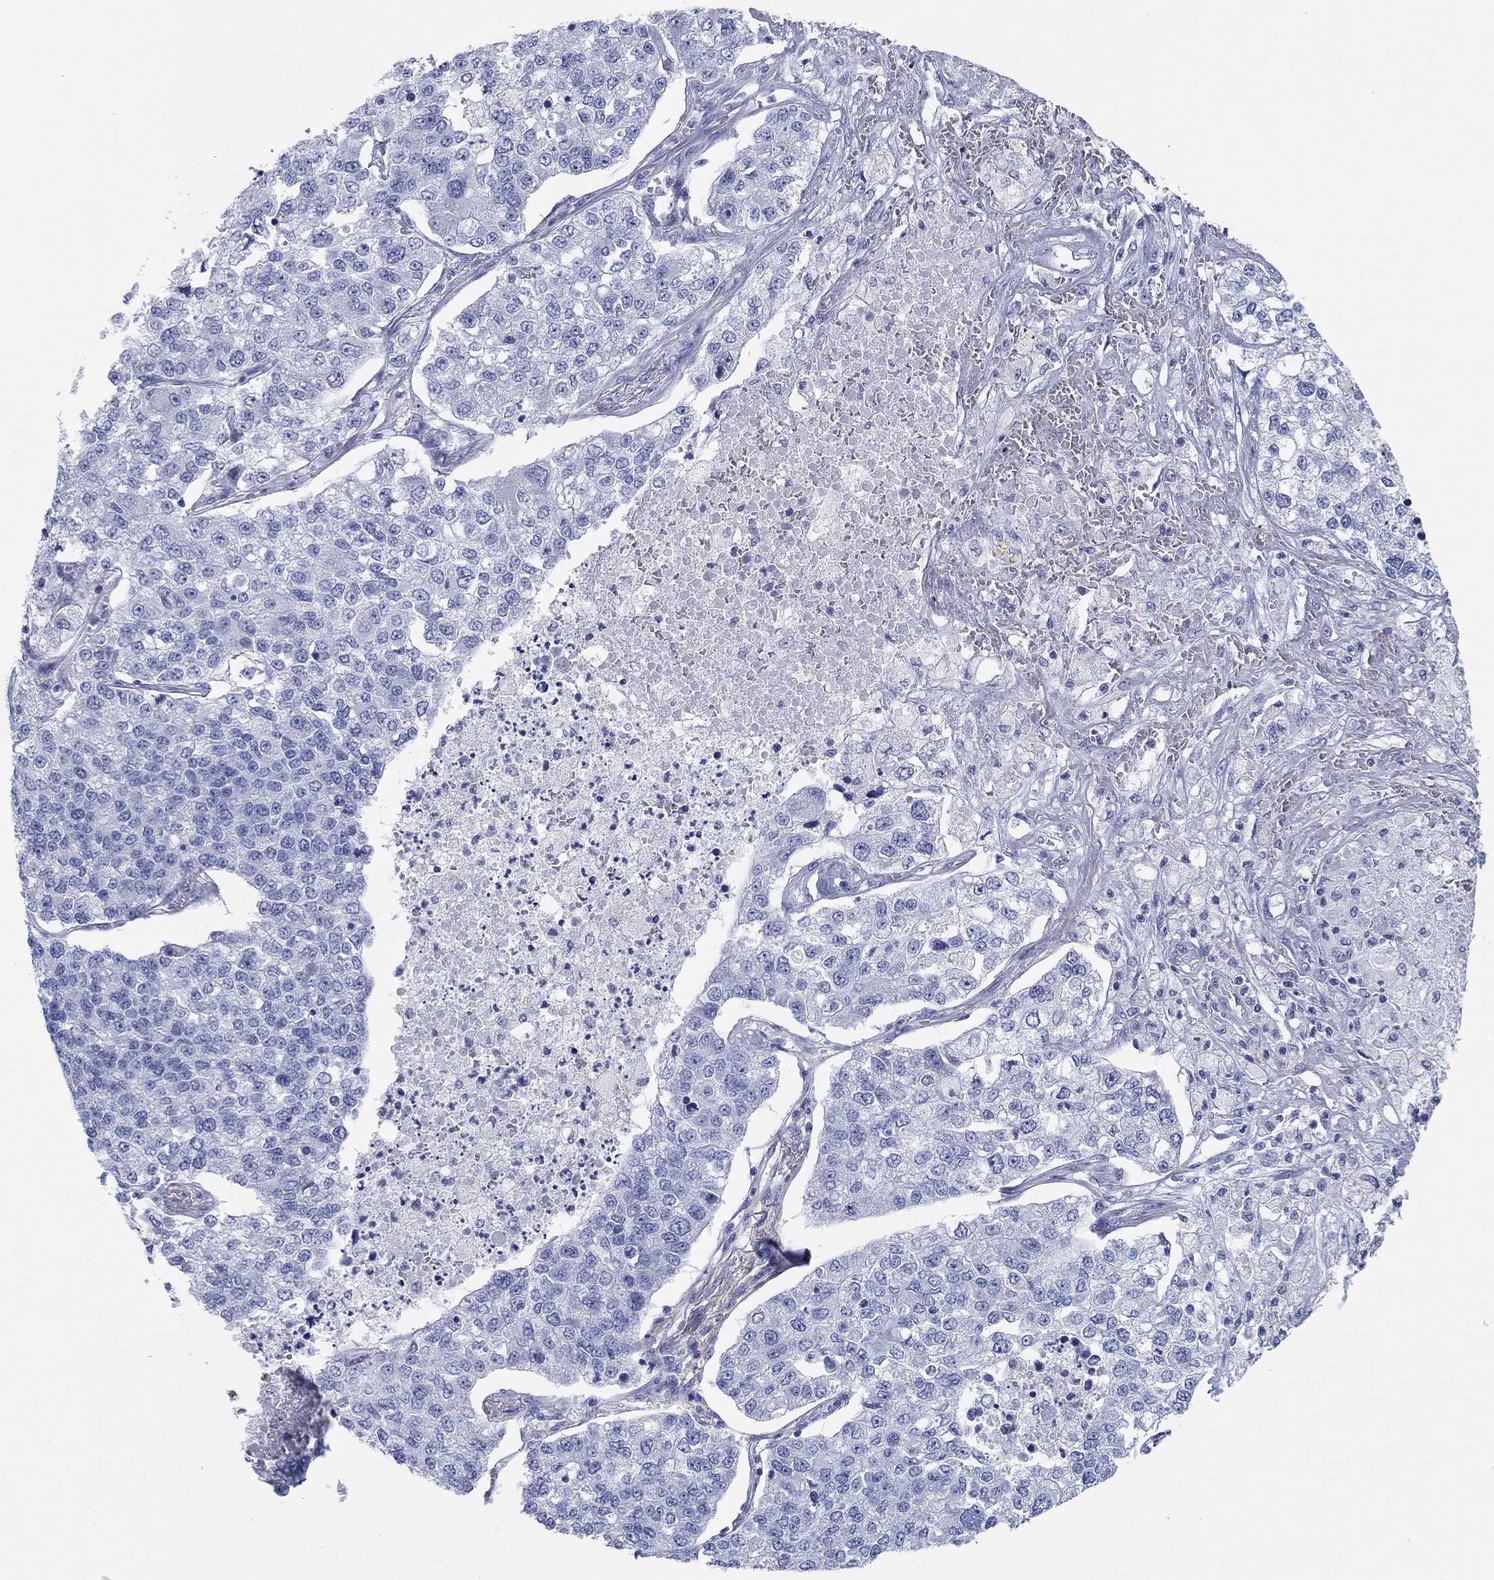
{"staining": {"intensity": "negative", "quantity": "none", "location": "none"}, "tissue": "lung cancer", "cell_type": "Tumor cells", "image_type": "cancer", "snomed": [{"axis": "morphology", "description": "Adenocarcinoma, NOS"}, {"axis": "topography", "description": "Lung"}], "caption": "Adenocarcinoma (lung) was stained to show a protein in brown. There is no significant staining in tumor cells. (DAB IHC visualized using brightfield microscopy, high magnification).", "gene": "PDYN", "patient": {"sex": "male", "age": 49}}